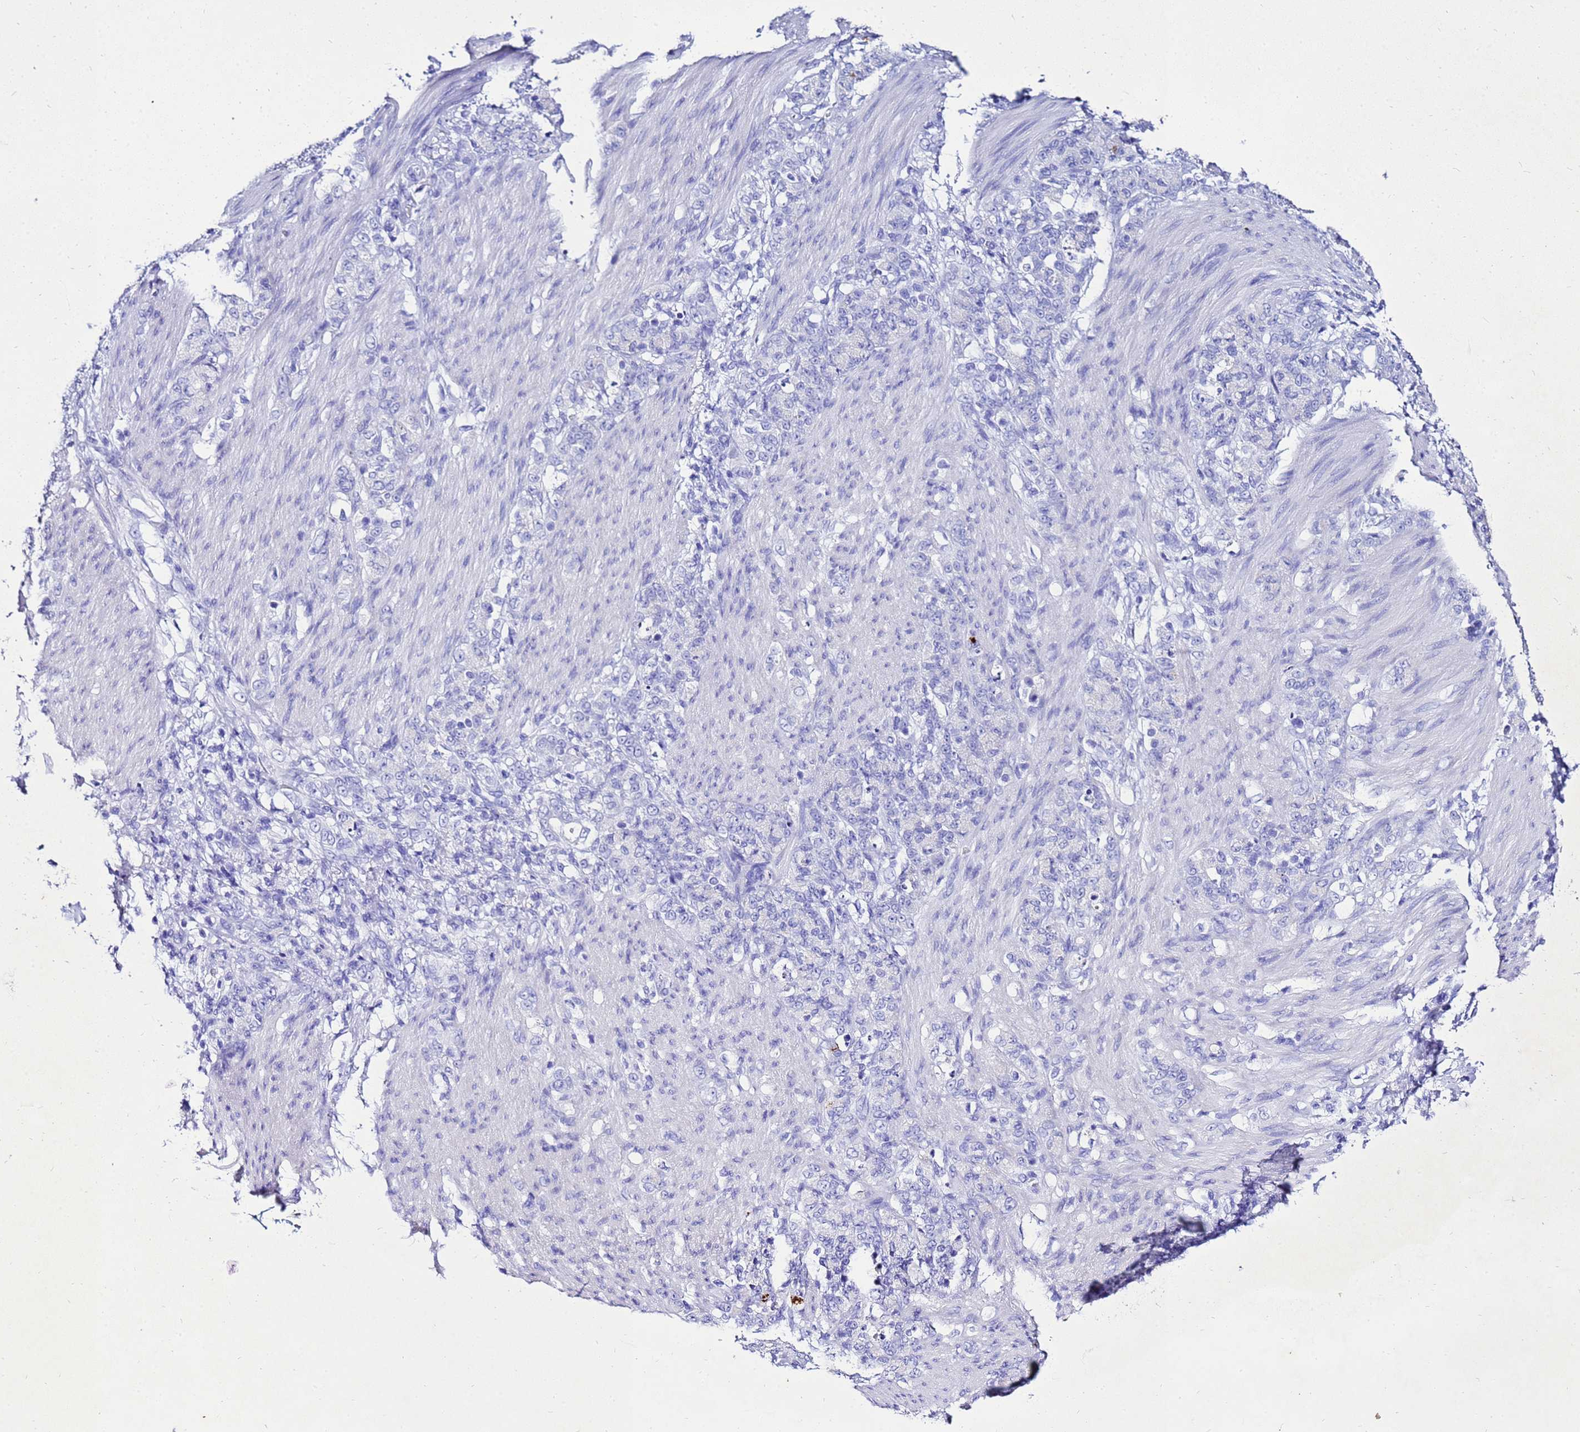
{"staining": {"intensity": "negative", "quantity": "none", "location": "none"}, "tissue": "stomach cancer", "cell_type": "Tumor cells", "image_type": "cancer", "snomed": [{"axis": "morphology", "description": "Adenocarcinoma, NOS"}, {"axis": "topography", "description": "Stomach"}], "caption": "A histopathology image of stomach cancer stained for a protein displays no brown staining in tumor cells.", "gene": "LIPF", "patient": {"sex": "female", "age": 79}}